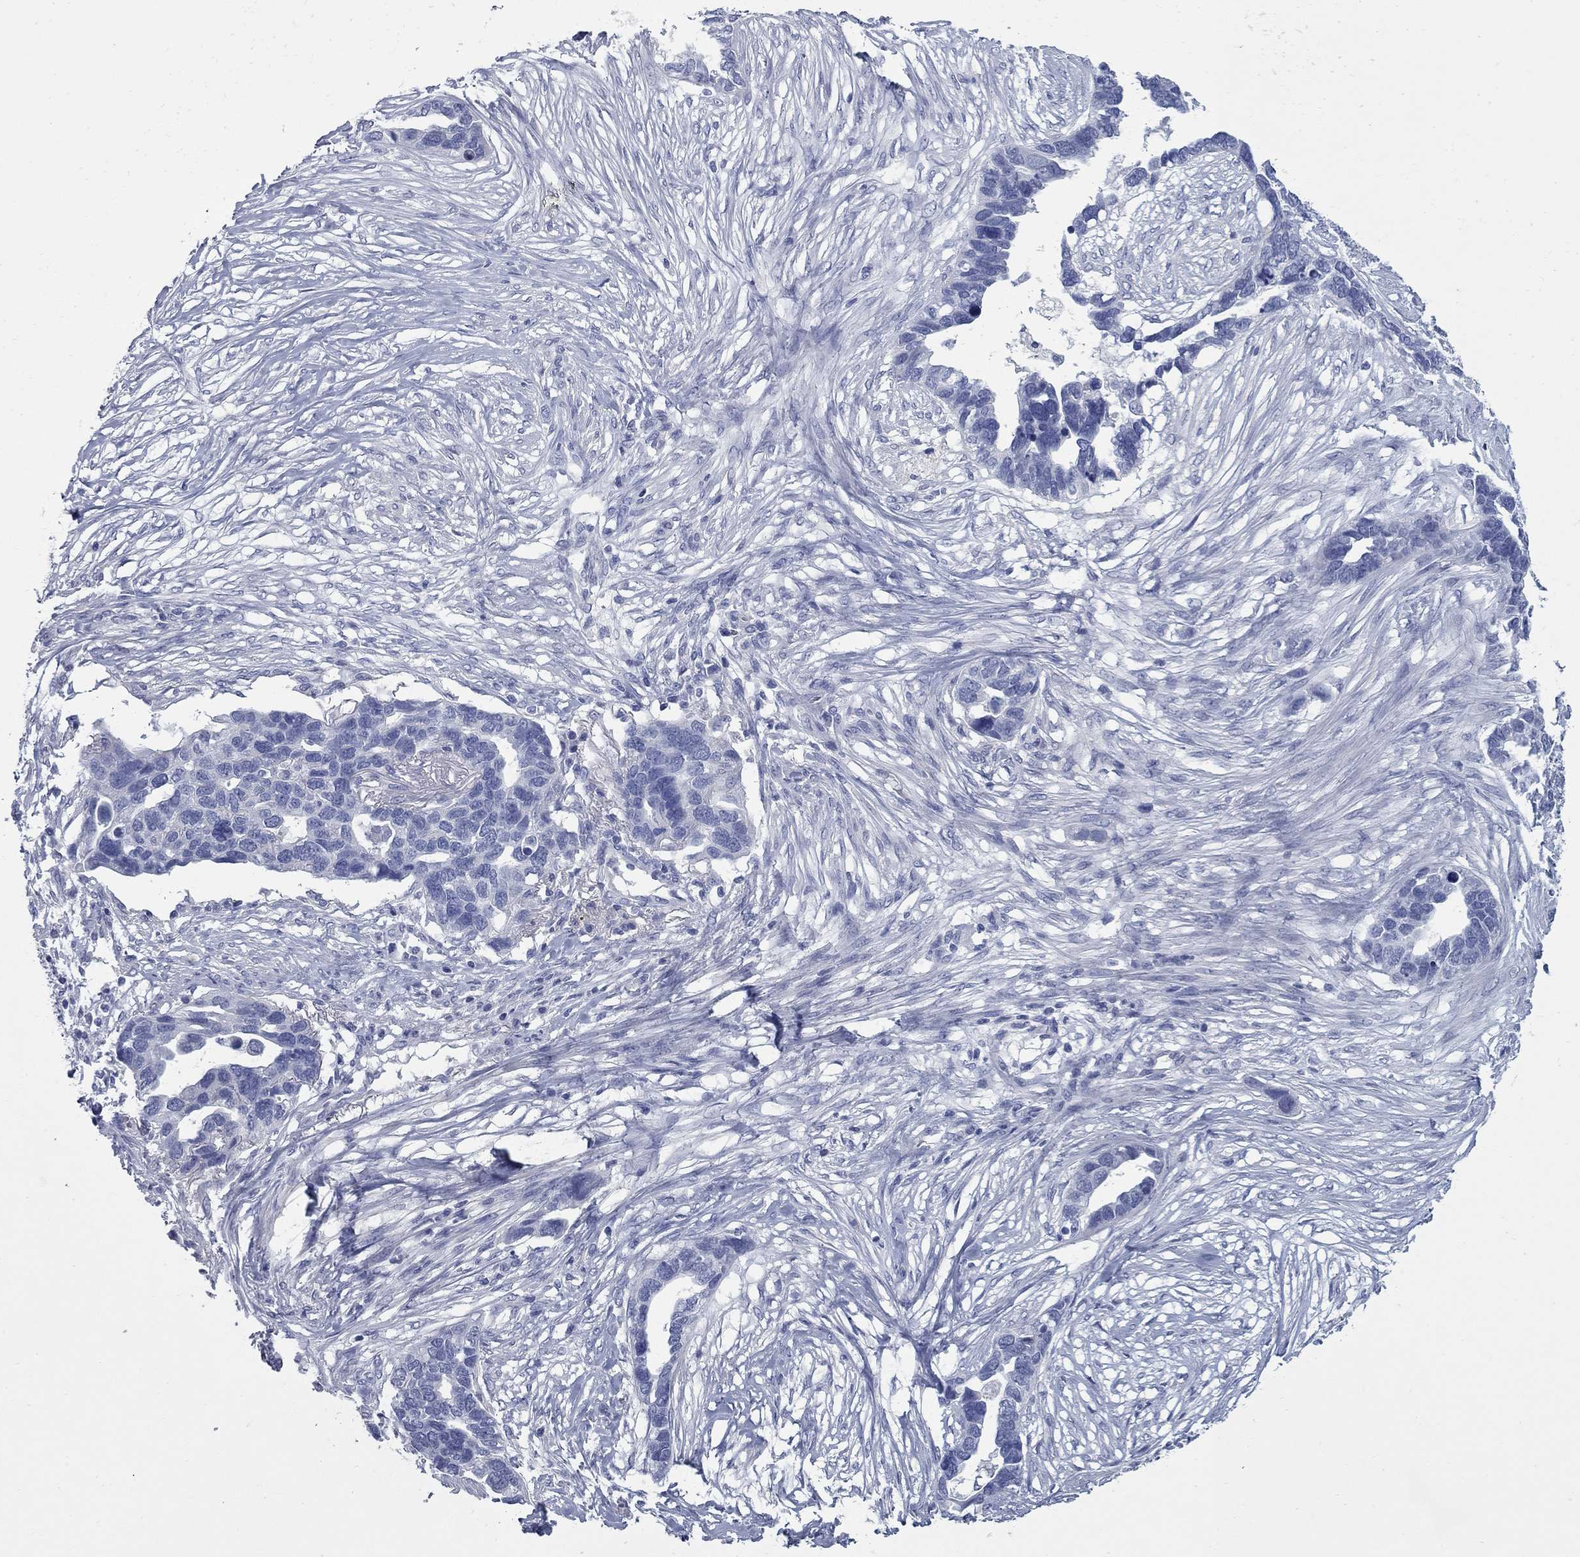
{"staining": {"intensity": "negative", "quantity": "none", "location": "none"}, "tissue": "ovarian cancer", "cell_type": "Tumor cells", "image_type": "cancer", "snomed": [{"axis": "morphology", "description": "Cystadenocarcinoma, serous, NOS"}, {"axis": "topography", "description": "Ovary"}], "caption": "Tumor cells are negative for protein expression in human ovarian cancer.", "gene": "KIRREL2", "patient": {"sex": "female", "age": 54}}